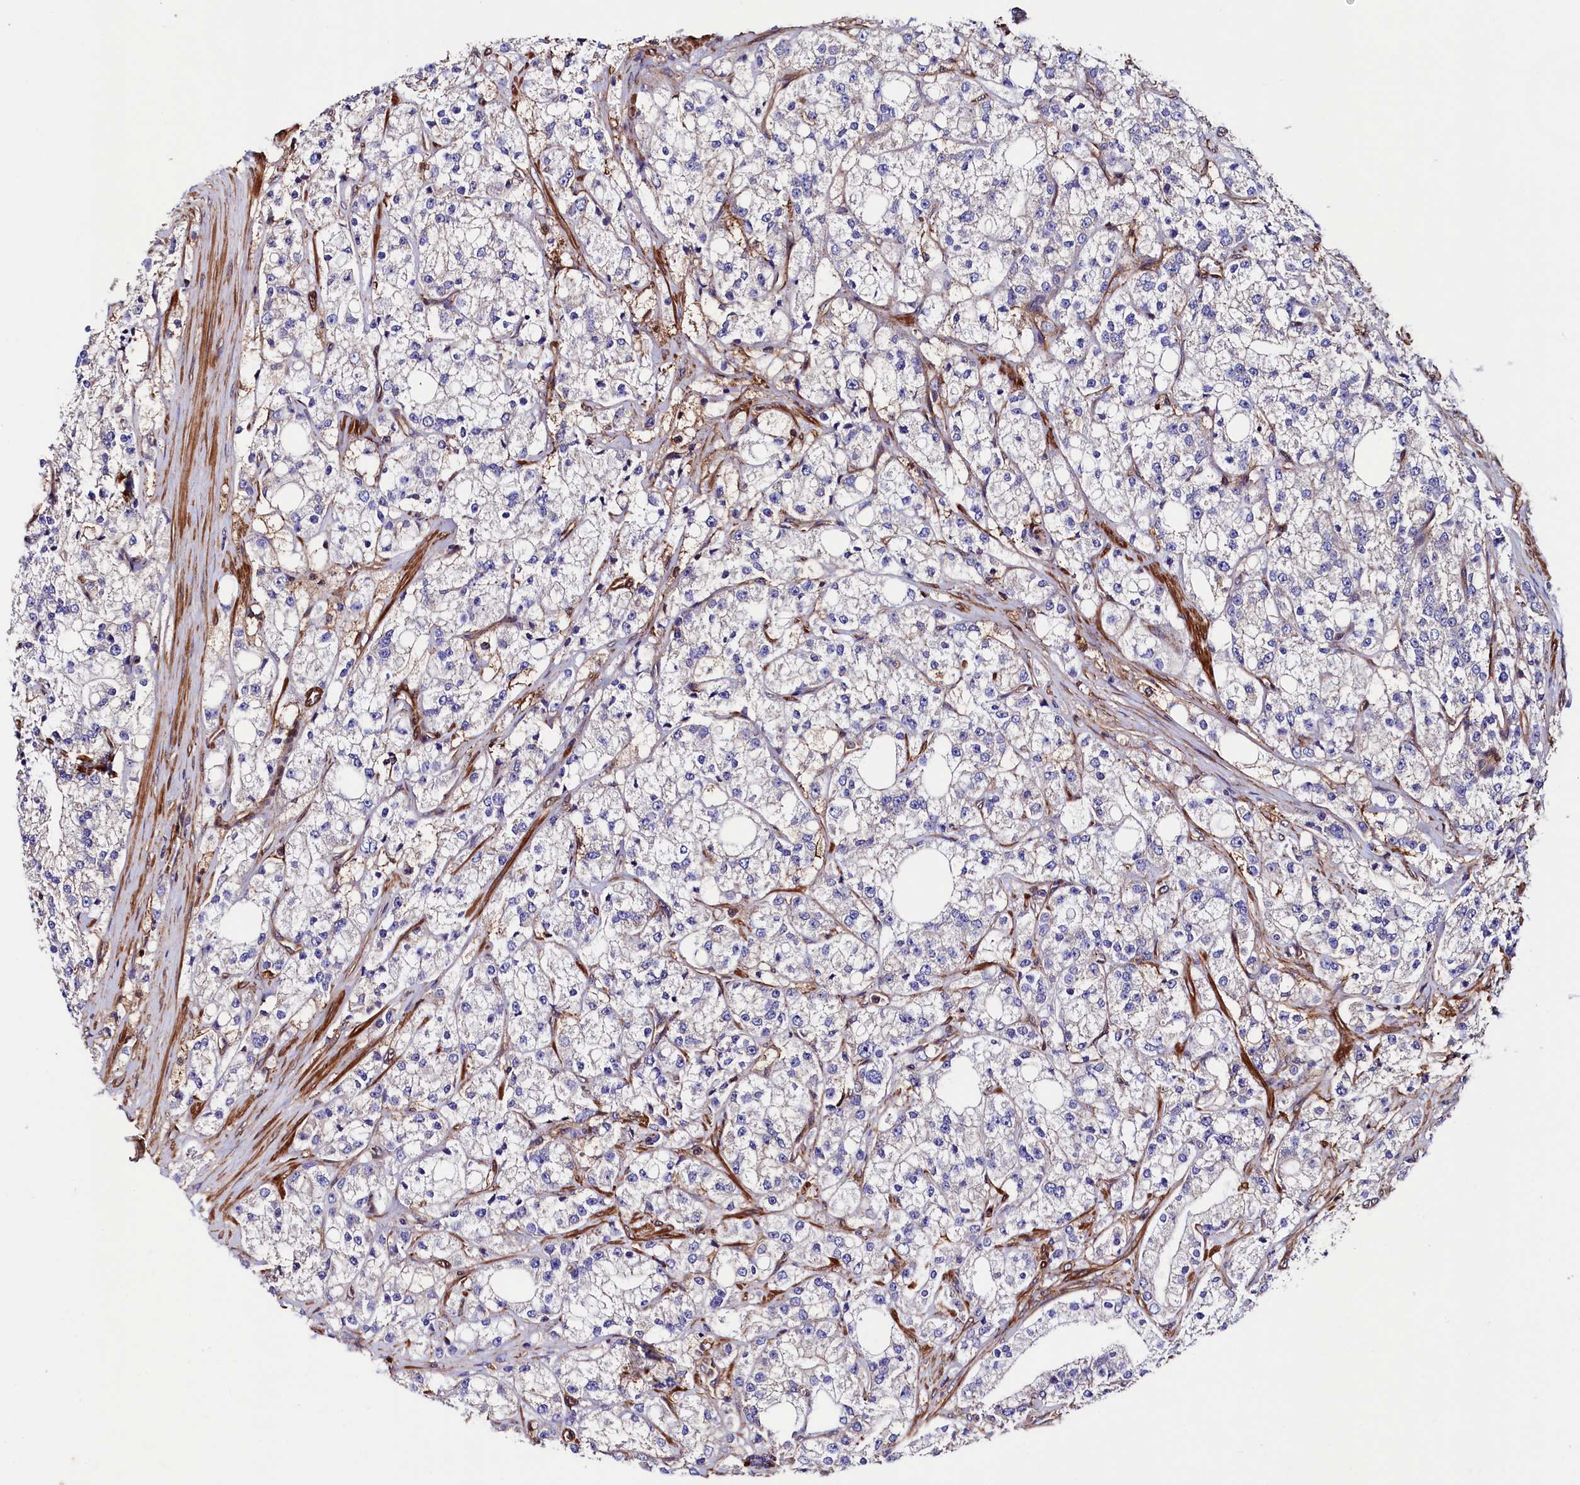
{"staining": {"intensity": "negative", "quantity": "none", "location": "none"}, "tissue": "prostate cancer", "cell_type": "Tumor cells", "image_type": "cancer", "snomed": [{"axis": "morphology", "description": "Adenocarcinoma, High grade"}, {"axis": "topography", "description": "Prostate"}], "caption": "Immunohistochemistry image of prostate cancer (adenocarcinoma (high-grade)) stained for a protein (brown), which demonstrates no staining in tumor cells.", "gene": "STAMBPL1", "patient": {"sex": "male", "age": 64}}